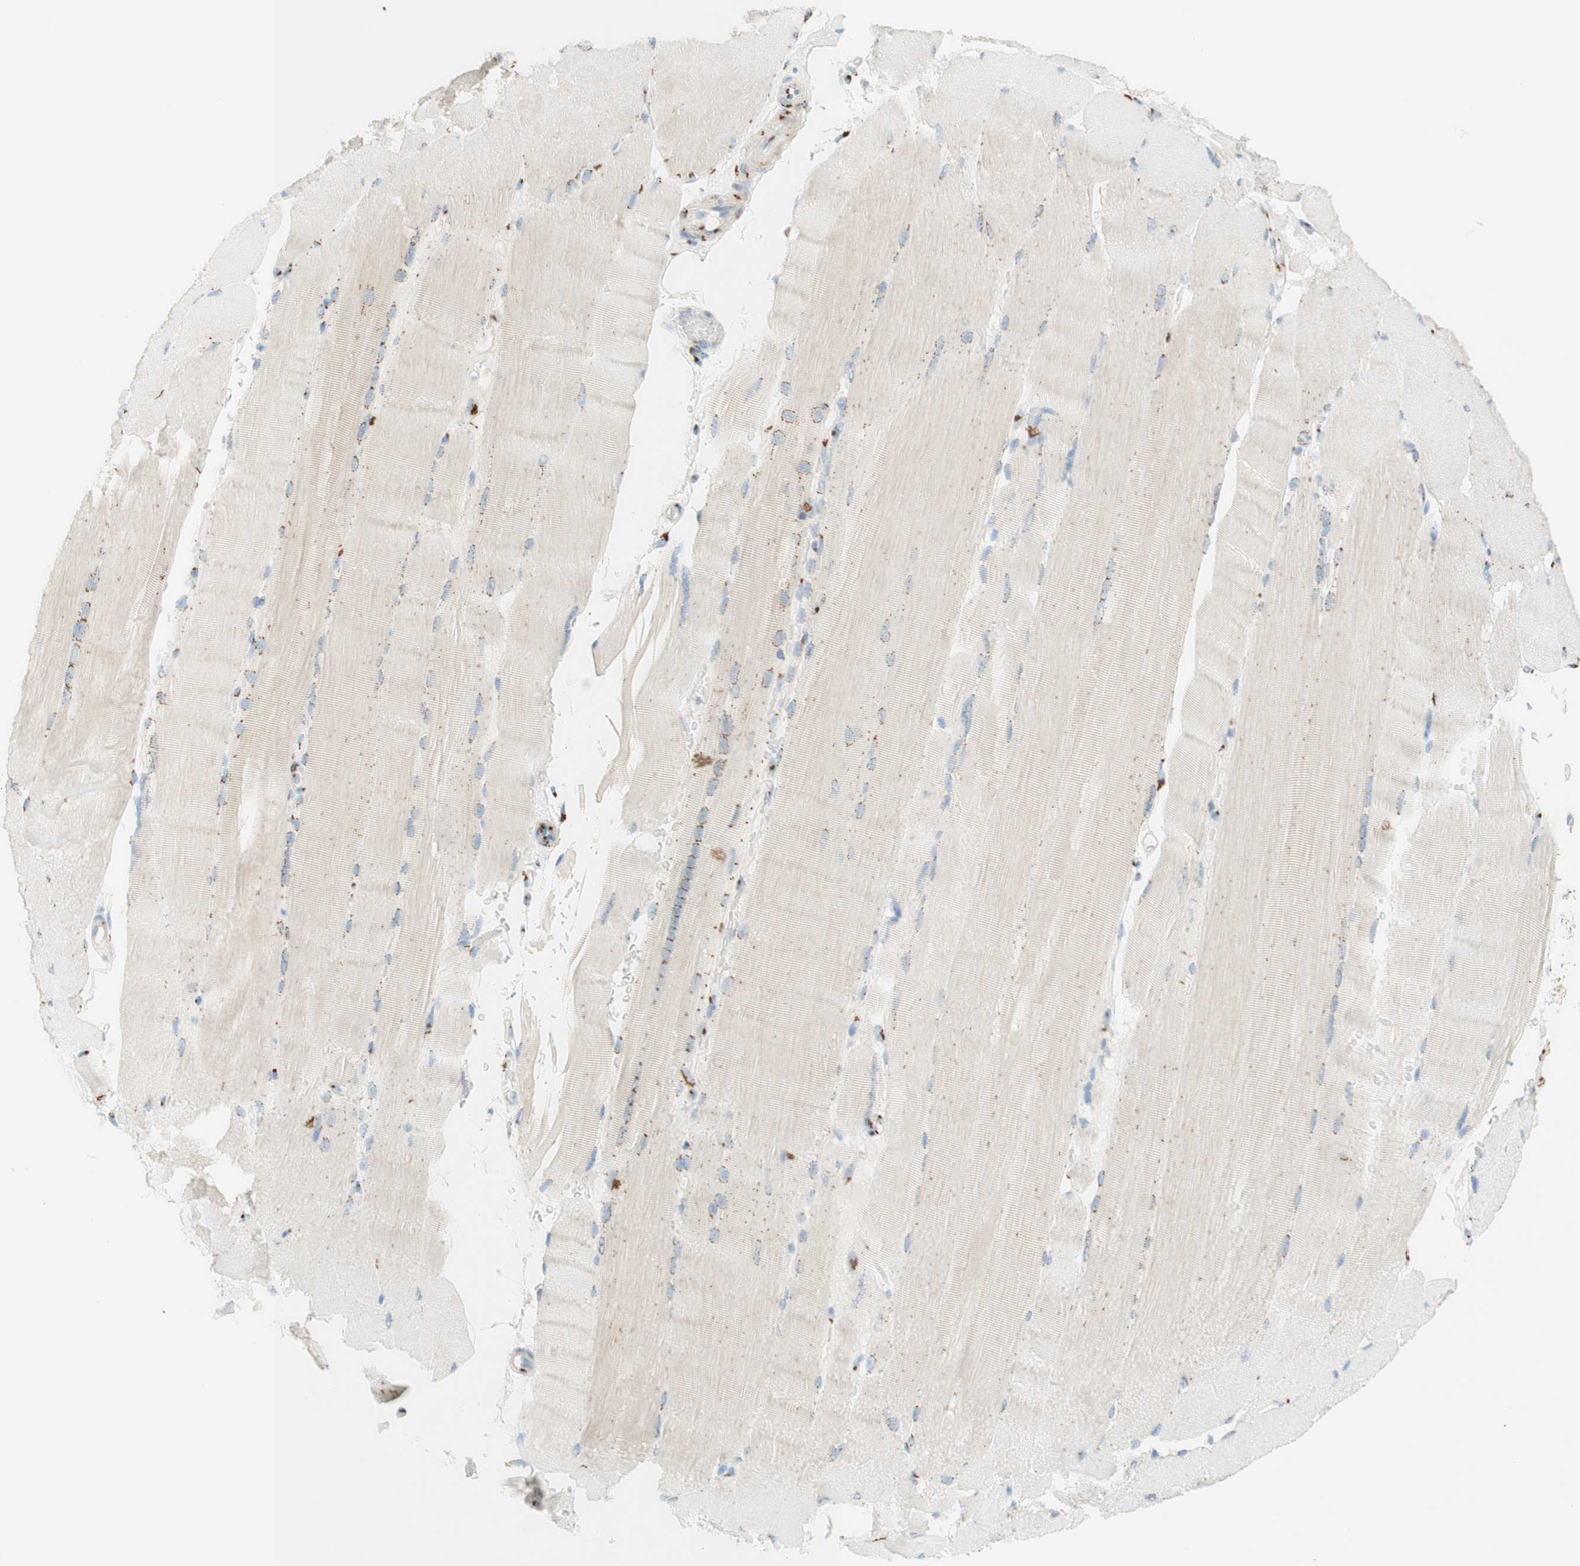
{"staining": {"intensity": "moderate", "quantity": "<25%", "location": "cytoplasmic/membranous"}, "tissue": "skeletal muscle", "cell_type": "Myocytes", "image_type": "normal", "snomed": [{"axis": "morphology", "description": "Normal tissue, NOS"}, {"axis": "topography", "description": "Skin"}, {"axis": "topography", "description": "Skeletal muscle"}], "caption": "IHC micrograph of normal skeletal muscle: human skeletal muscle stained using IHC displays low levels of moderate protein expression localized specifically in the cytoplasmic/membranous of myocytes, appearing as a cytoplasmic/membranous brown color.", "gene": "GOLGB1", "patient": {"sex": "male", "age": 83}}